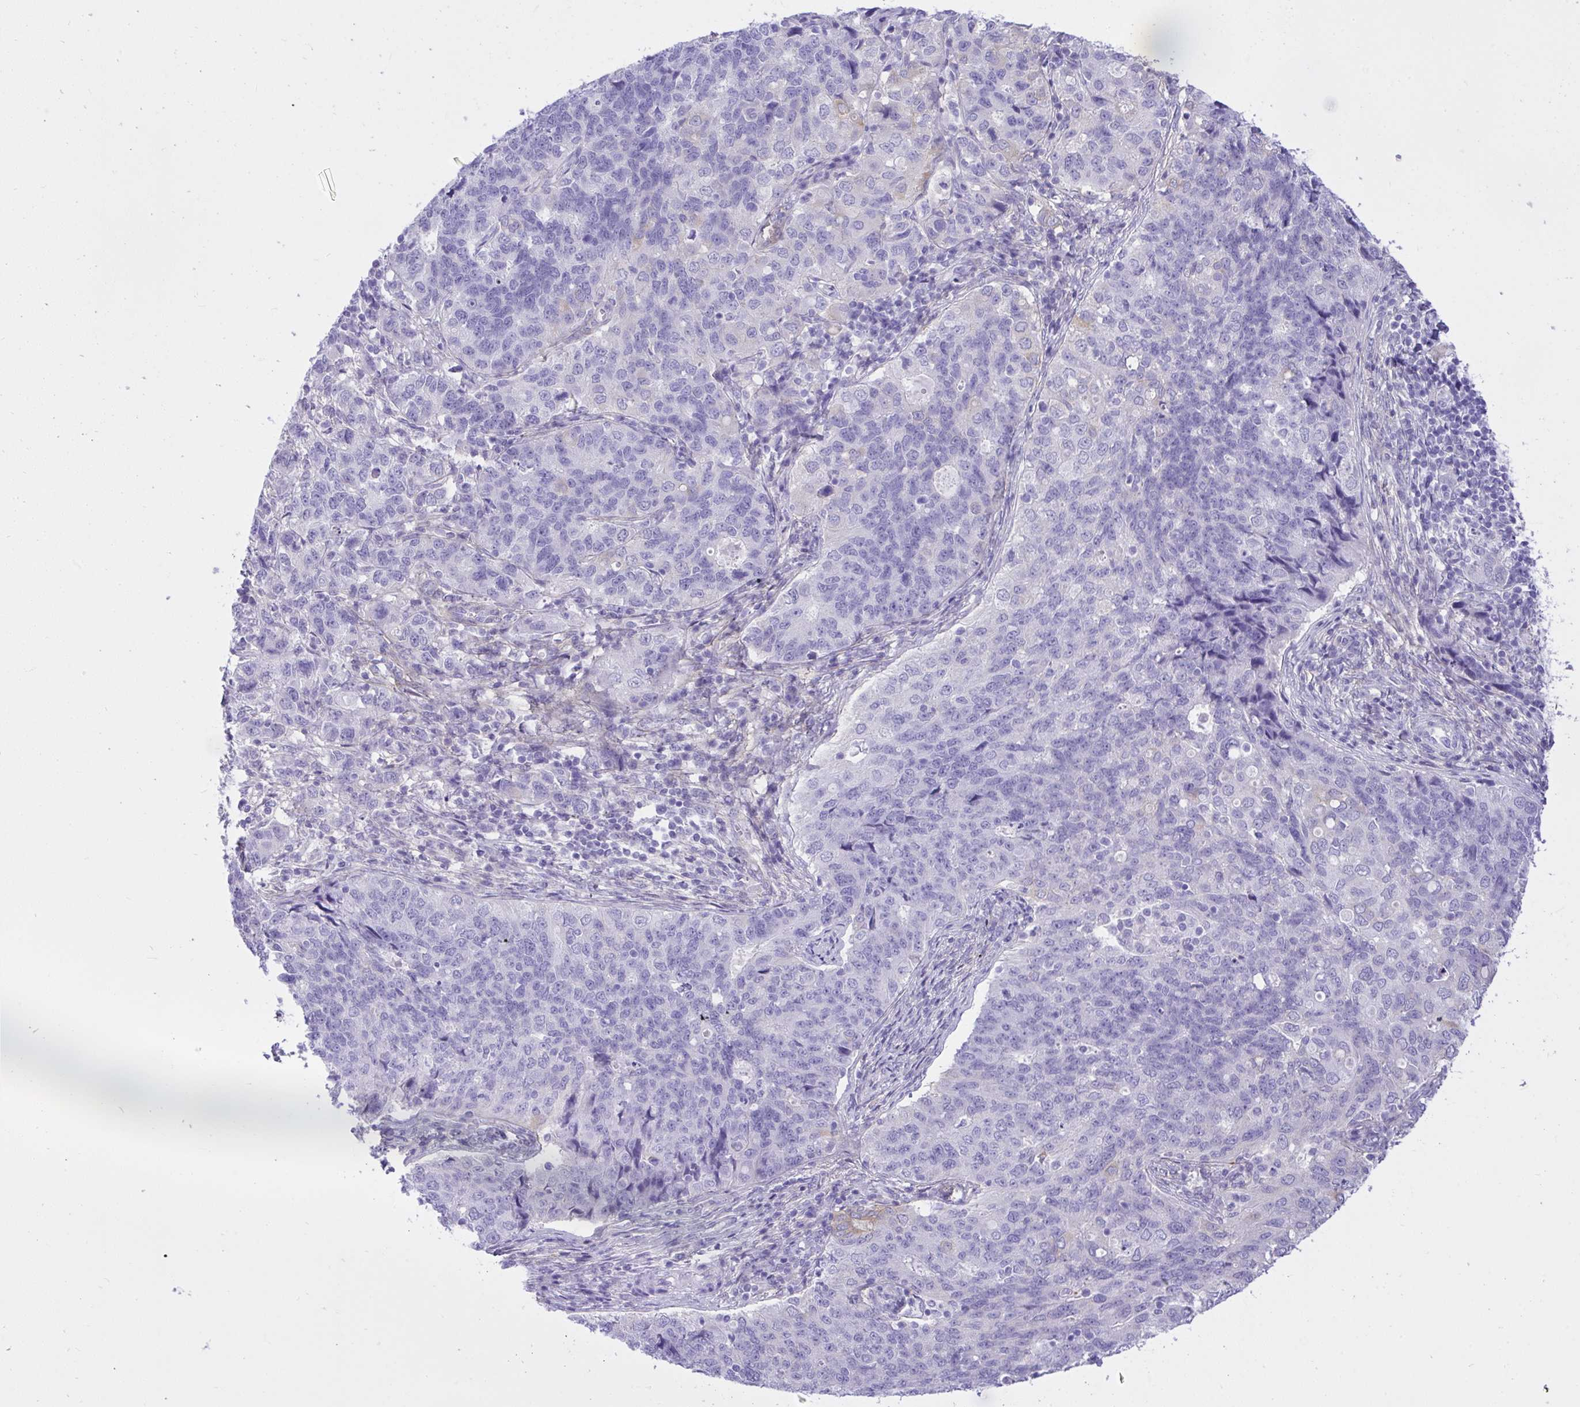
{"staining": {"intensity": "negative", "quantity": "none", "location": "none"}, "tissue": "endometrial cancer", "cell_type": "Tumor cells", "image_type": "cancer", "snomed": [{"axis": "morphology", "description": "Adenocarcinoma, NOS"}, {"axis": "topography", "description": "Endometrium"}], "caption": "Human endometrial adenocarcinoma stained for a protein using immunohistochemistry (IHC) exhibits no positivity in tumor cells.", "gene": "TLN2", "patient": {"sex": "female", "age": 43}}